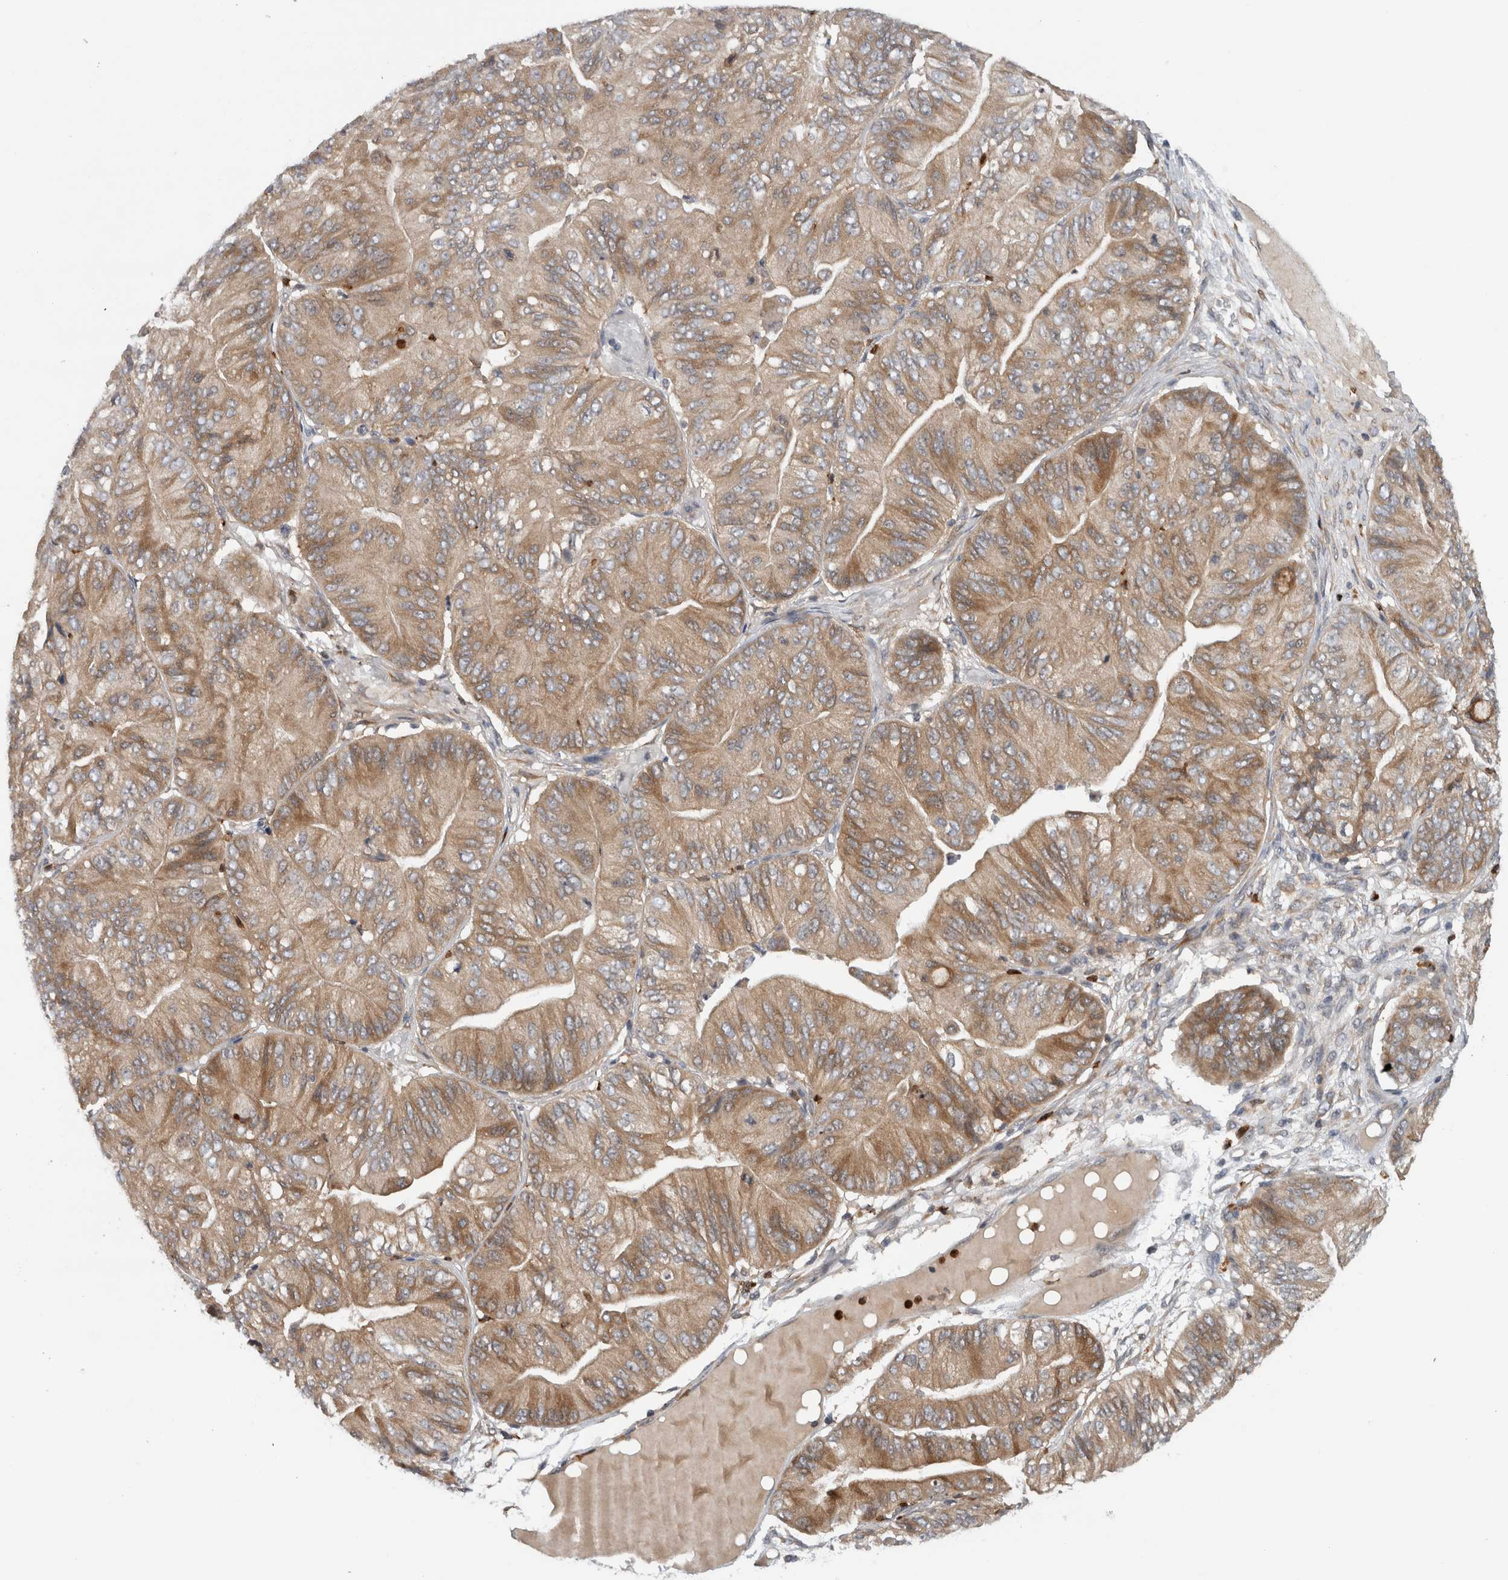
{"staining": {"intensity": "moderate", "quantity": ">75%", "location": "cytoplasmic/membranous"}, "tissue": "ovarian cancer", "cell_type": "Tumor cells", "image_type": "cancer", "snomed": [{"axis": "morphology", "description": "Cystadenocarcinoma, mucinous, NOS"}, {"axis": "topography", "description": "Ovary"}], "caption": "An IHC histopathology image of neoplastic tissue is shown. Protein staining in brown shows moderate cytoplasmic/membranous positivity in mucinous cystadenocarcinoma (ovarian) within tumor cells. (DAB IHC, brown staining for protein, blue staining for nuclei).", "gene": "PDCD2", "patient": {"sex": "female", "age": 61}}